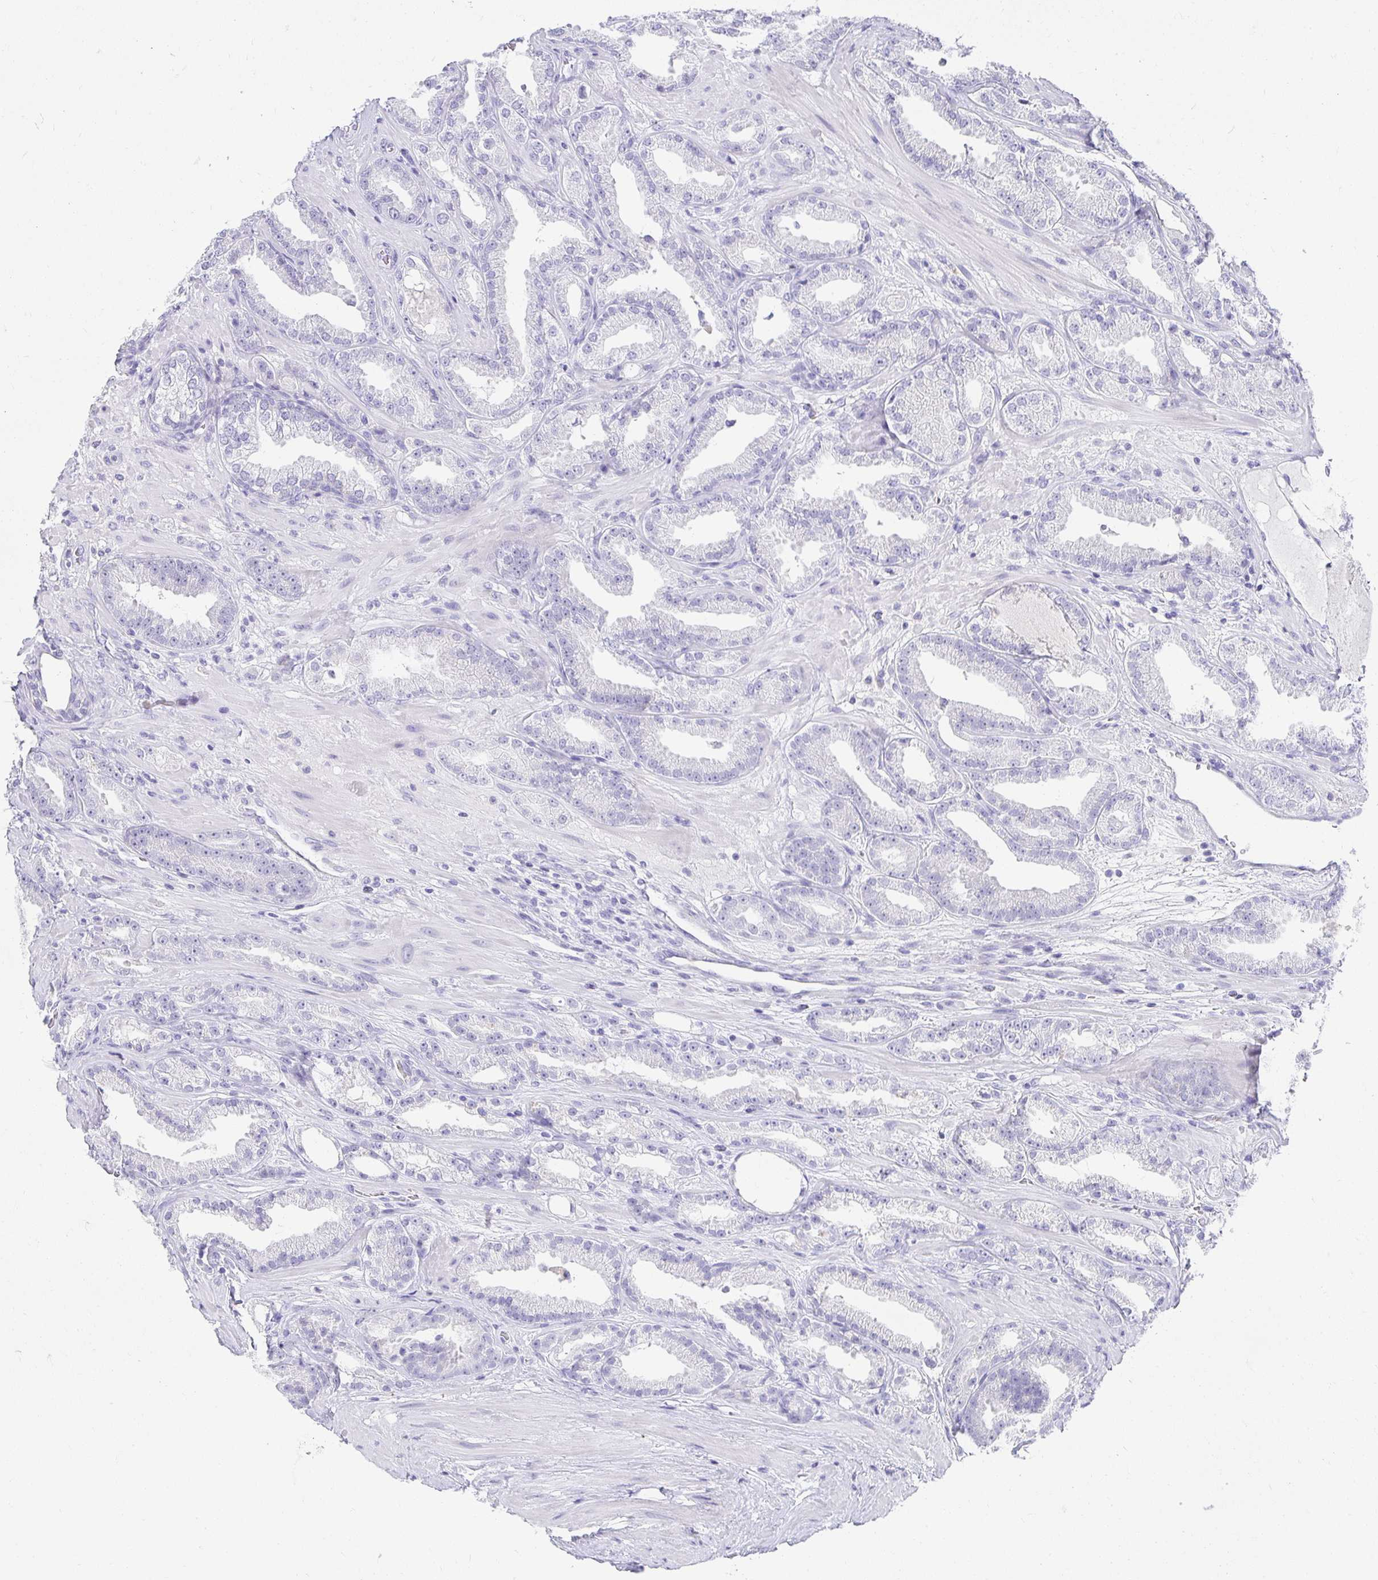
{"staining": {"intensity": "negative", "quantity": "none", "location": "none"}, "tissue": "prostate cancer", "cell_type": "Tumor cells", "image_type": "cancer", "snomed": [{"axis": "morphology", "description": "Adenocarcinoma, Low grade"}, {"axis": "topography", "description": "Prostate"}], "caption": "The histopathology image demonstrates no significant positivity in tumor cells of prostate cancer.", "gene": "CHAT", "patient": {"sex": "male", "age": 61}}